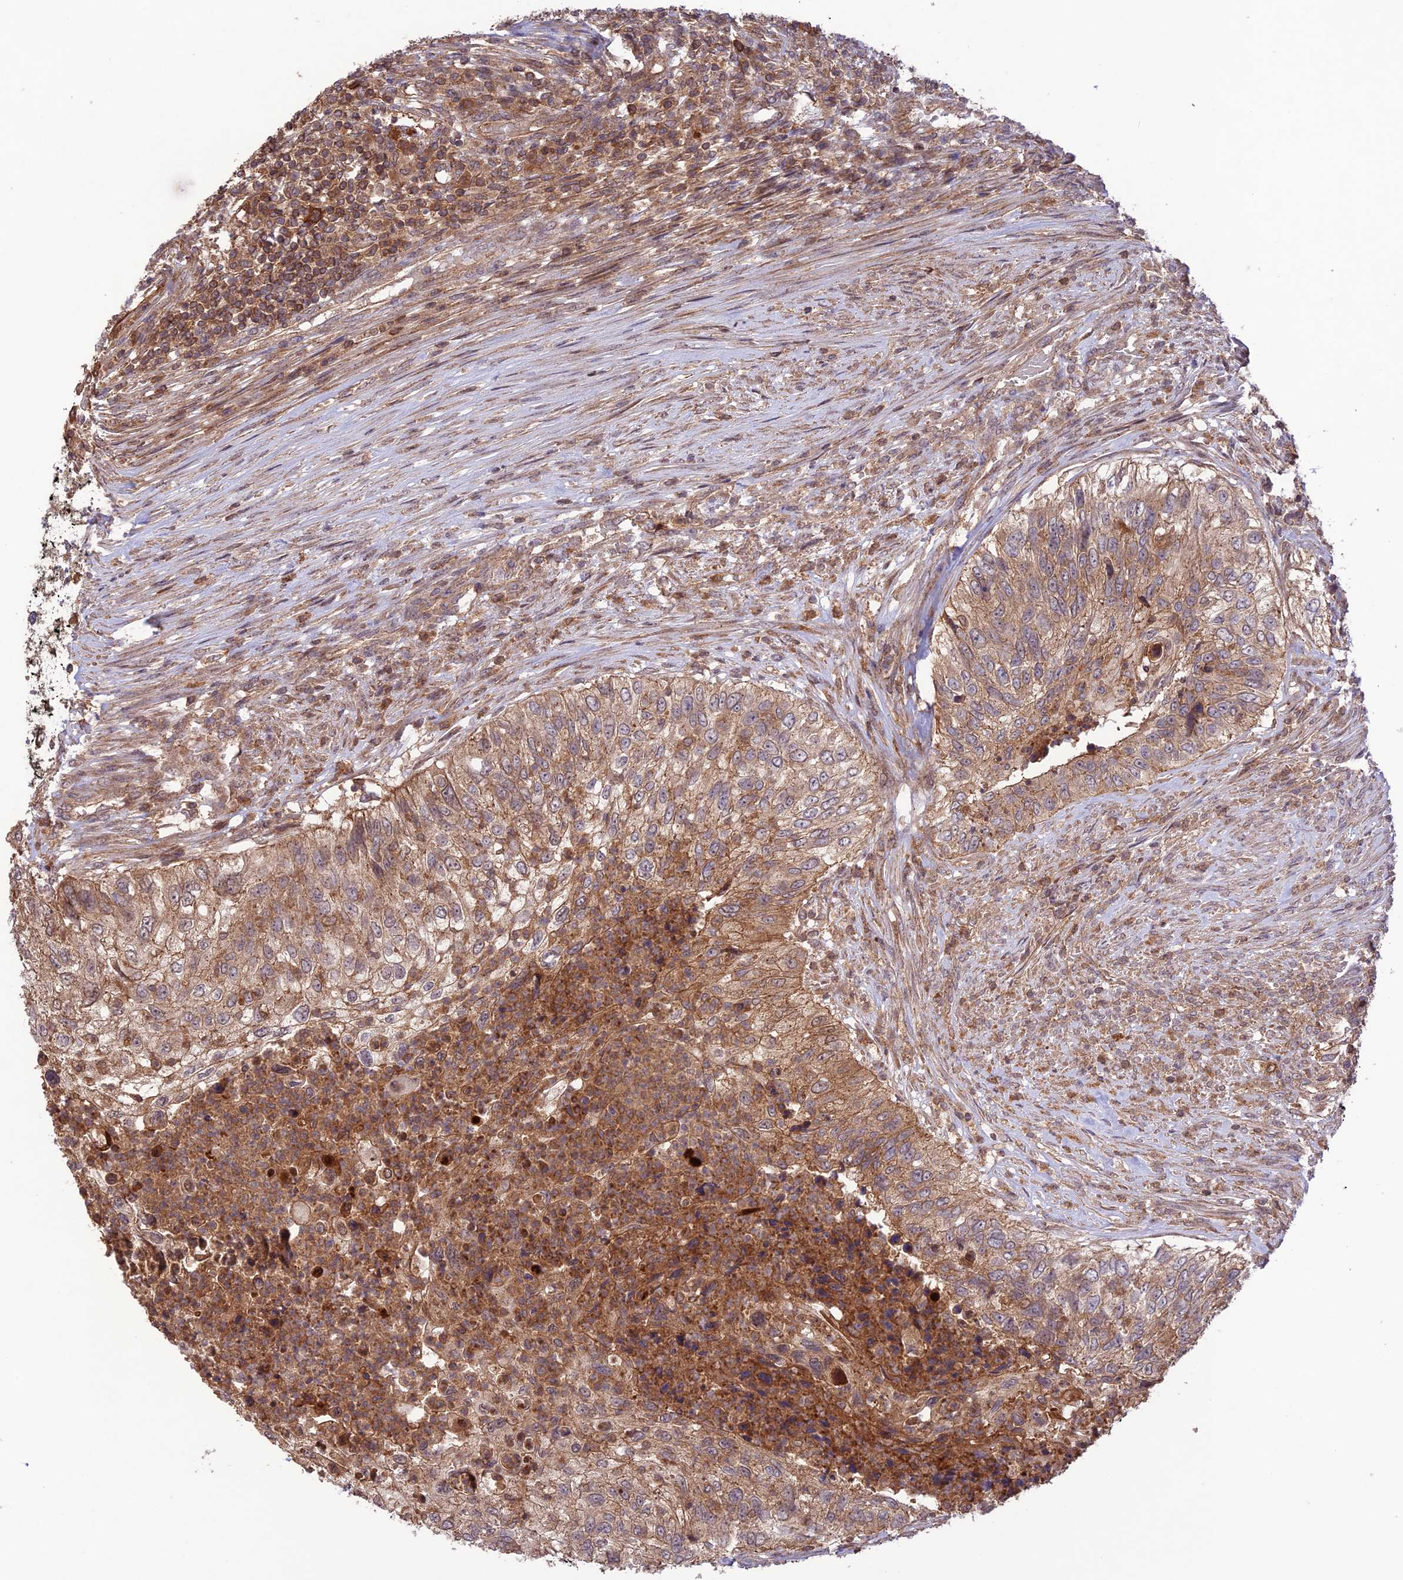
{"staining": {"intensity": "weak", "quantity": ">75%", "location": "cytoplasmic/membranous"}, "tissue": "urothelial cancer", "cell_type": "Tumor cells", "image_type": "cancer", "snomed": [{"axis": "morphology", "description": "Urothelial carcinoma, High grade"}, {"axis": "topography", "description": "Urinary bladder"}], "caption": "DAB (3,3'-diaminobenzidine) immunohistochemical staining of human urothelial cancer displays weak cytoplasmic/membranous protein expression in about >75% of tumor cells. The staining was performed using DAB, with brown indicating positive protein expression. Nuclei are stained blue with hematoxylin.", "gene": "FCHSD1", "patient": {"sex": "female", "age": 60}}